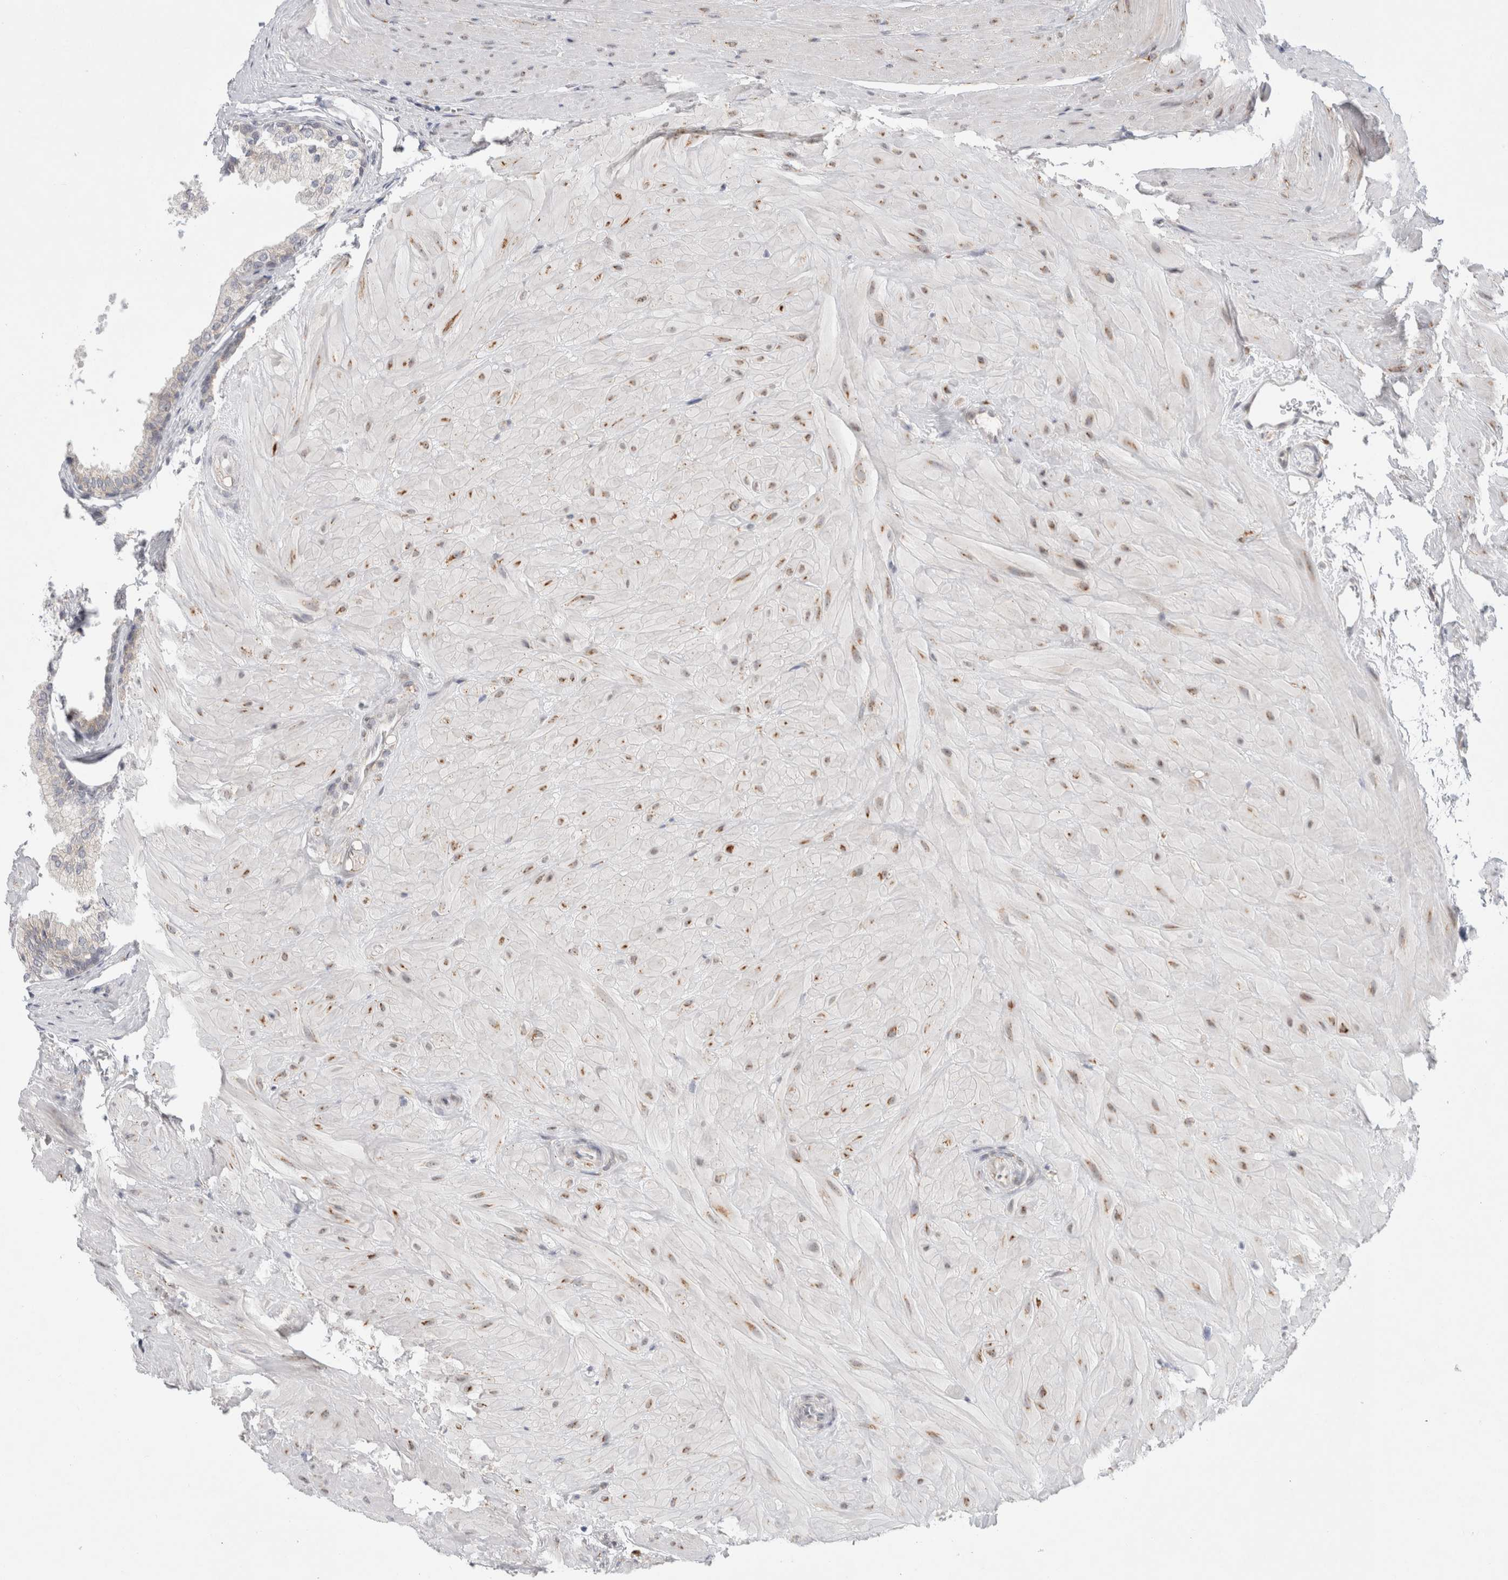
{"staining": {"intensity": "weak", "quantity": "<25%", "location": "cytoplasmic/membranous"}, "tissue": "seminal vesicle", "cell_type": "Glandular cells", "image_type": "normal", "snomed": [{"axis": "morphology", "description": "Normal tissue, NOS"}, {"axis": "topography", "description": "Prostate"}, {"axis": "topography", "description": "Seminal veicle"}], "caption": "Glandular cells show no significant staining in normal seminal vesicle. (DAB immunohistochemistry visualized using brightfield microscopy, high magnification).", "gene": "TRMT1L", "patient": {"sex": "male", "age": 51}}